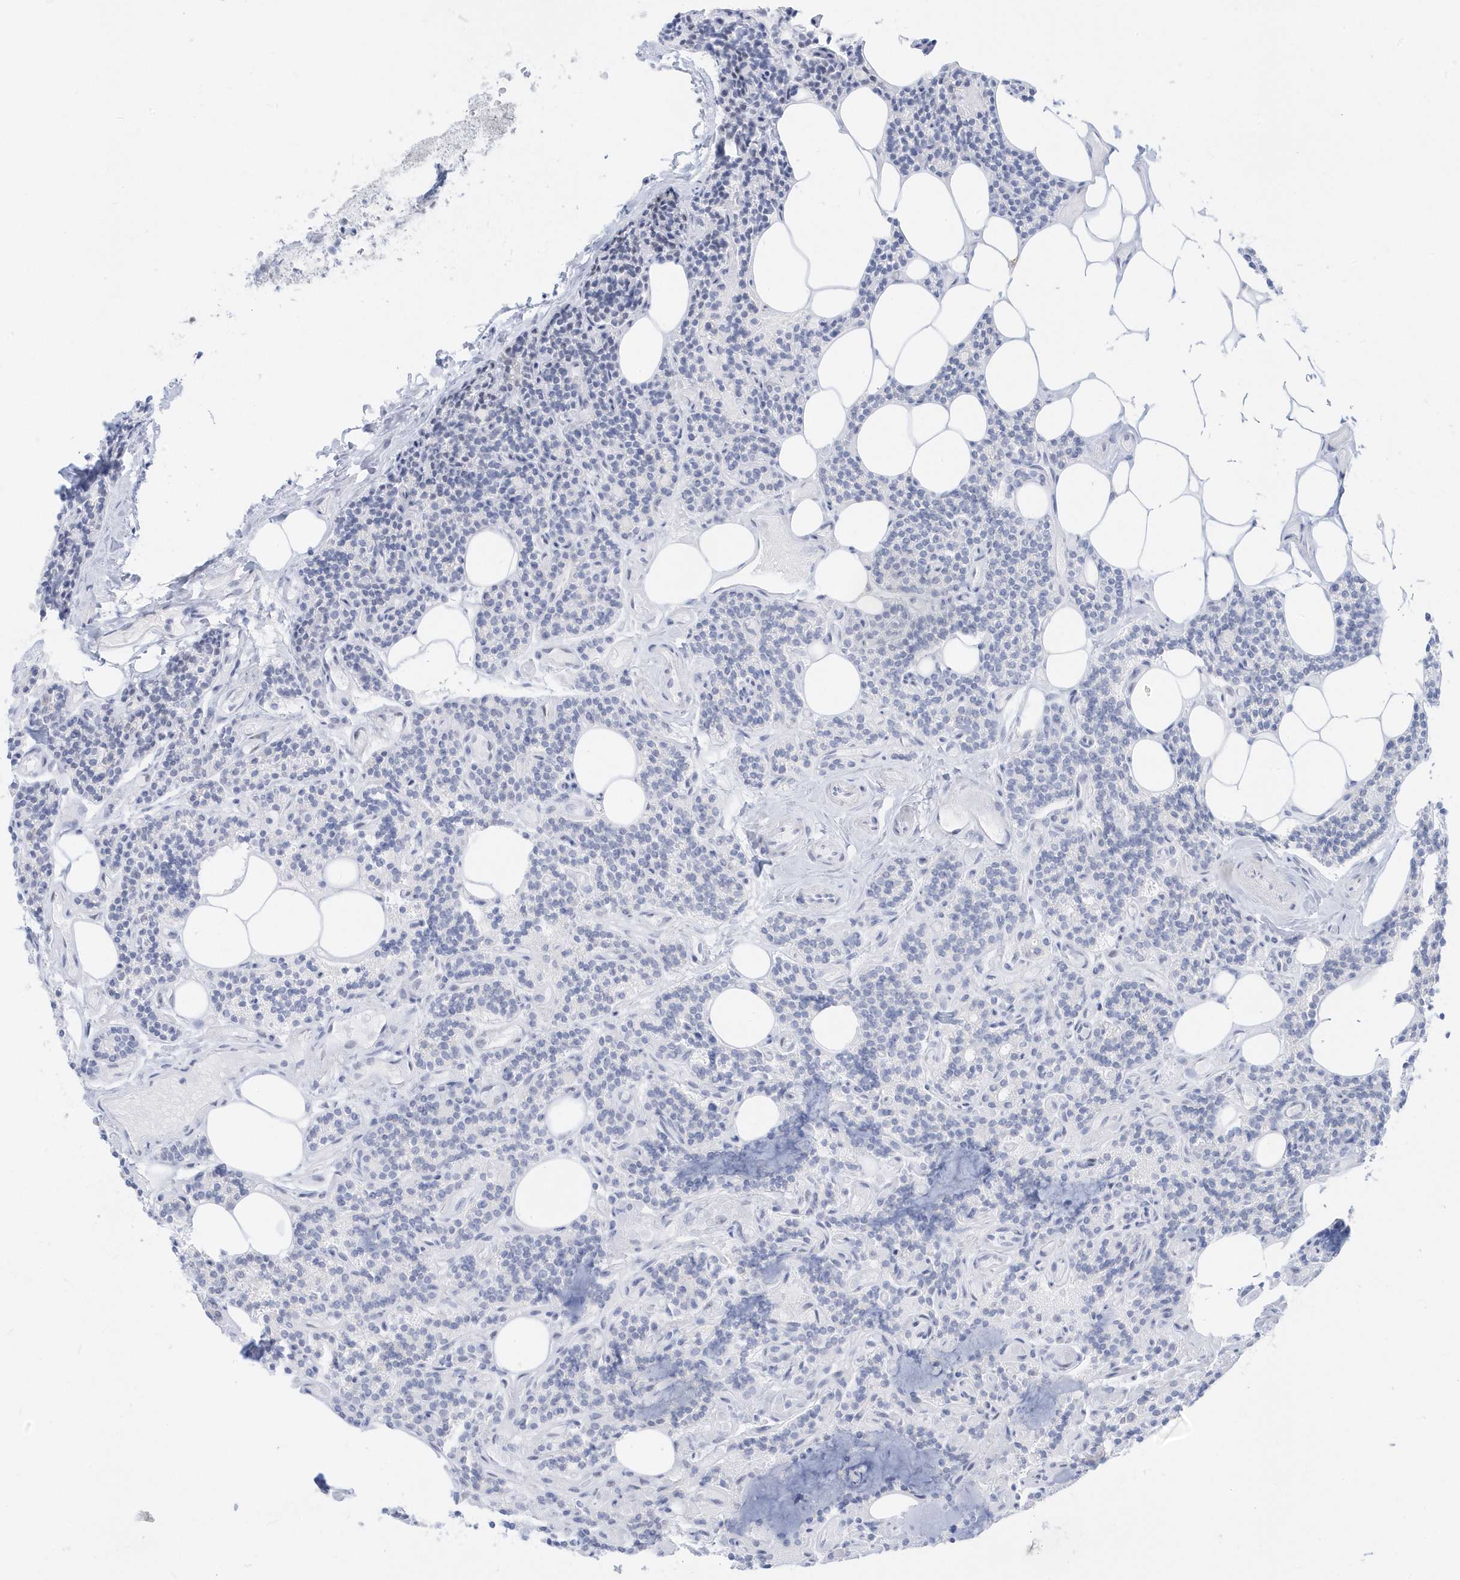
{"staining": {"intensity": "negative", "quantity": "none", "location": "none"}, "tissue": "parathyroid gland", "cell_type": "Glandular cells", "image_type": "normal", "snomed": [{"axis": "morphology", "description": "Normal tissue, NOS"}, {"axis": "topography", "description": "Parathyroid gland"}], "caption": "DAB (3,3'-diaminobenzidine) immunohistochemical staining of unremarkable parathyroid gland reveals no significant staining in glandular cells. The staining is performed using DAB brown chromogen with nuclei counter-stained in using hematoxylin.", "gene": "PLEKHN1", "patient": {"sex": "female", "age": 43}}